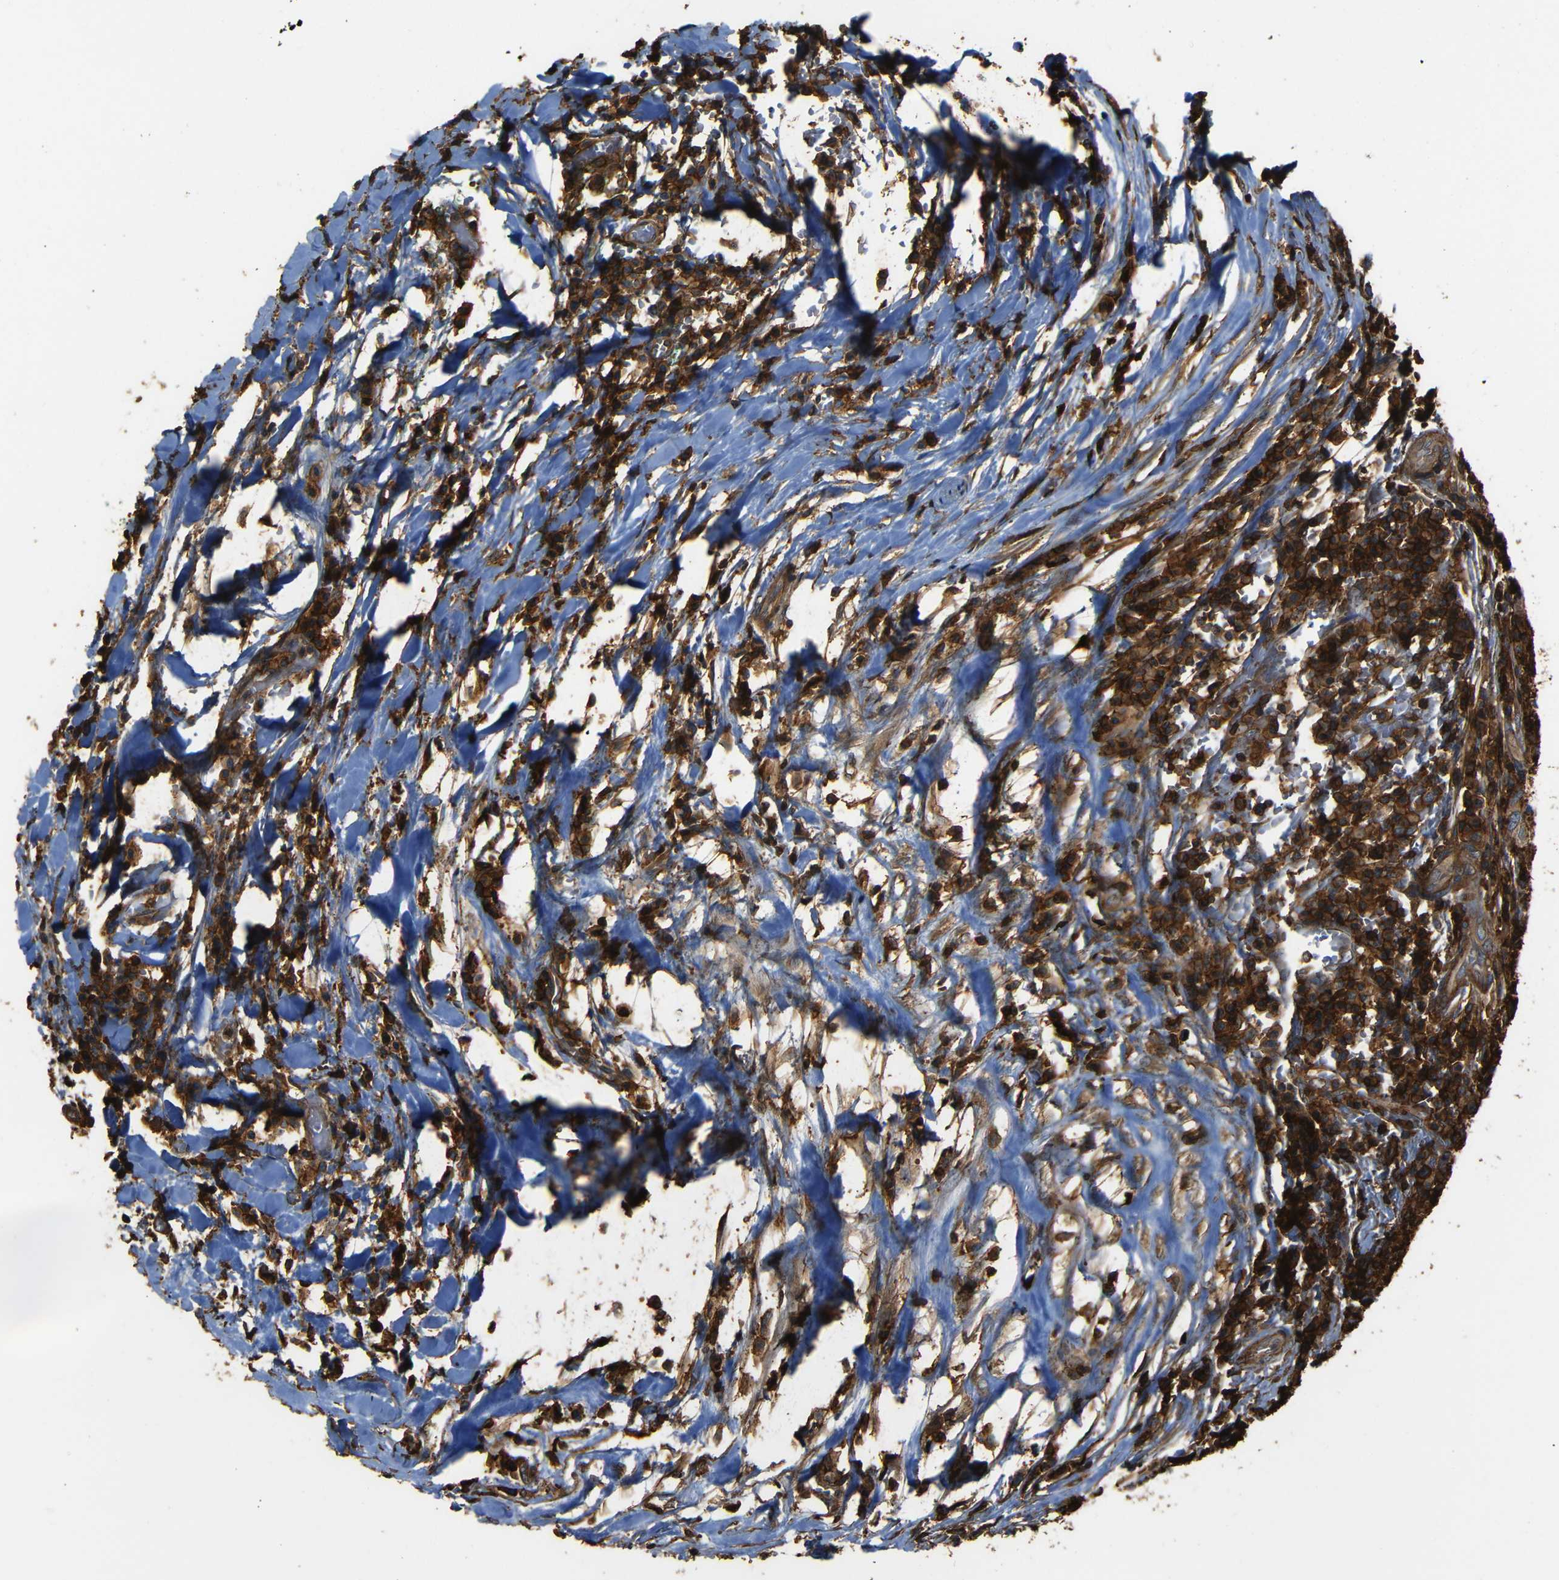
{"staining": {"intensity": "moderate", "quantity": ">75%", "location": "cytoplasmic/membranous"}, "tissue": "head and neck cancer", "cell_type": "Tumor cells", "image_type": "cancer", "snomed": [{"axis": "morphology", "description": "Adenocarcinoma, NOS"}, {"axis": "topography", "description": "Salivary gland"}, {"axis": "topography", "description": "Head-Neck"}], "caption": "The immunohistochemical stain labels moderate cytoplasmic/membranous expression in tumor cells of adenocarcinoma (head and neck) tissue.", "gene": "ADGRE5", "patient": {"sex": "female", "age": 65}}